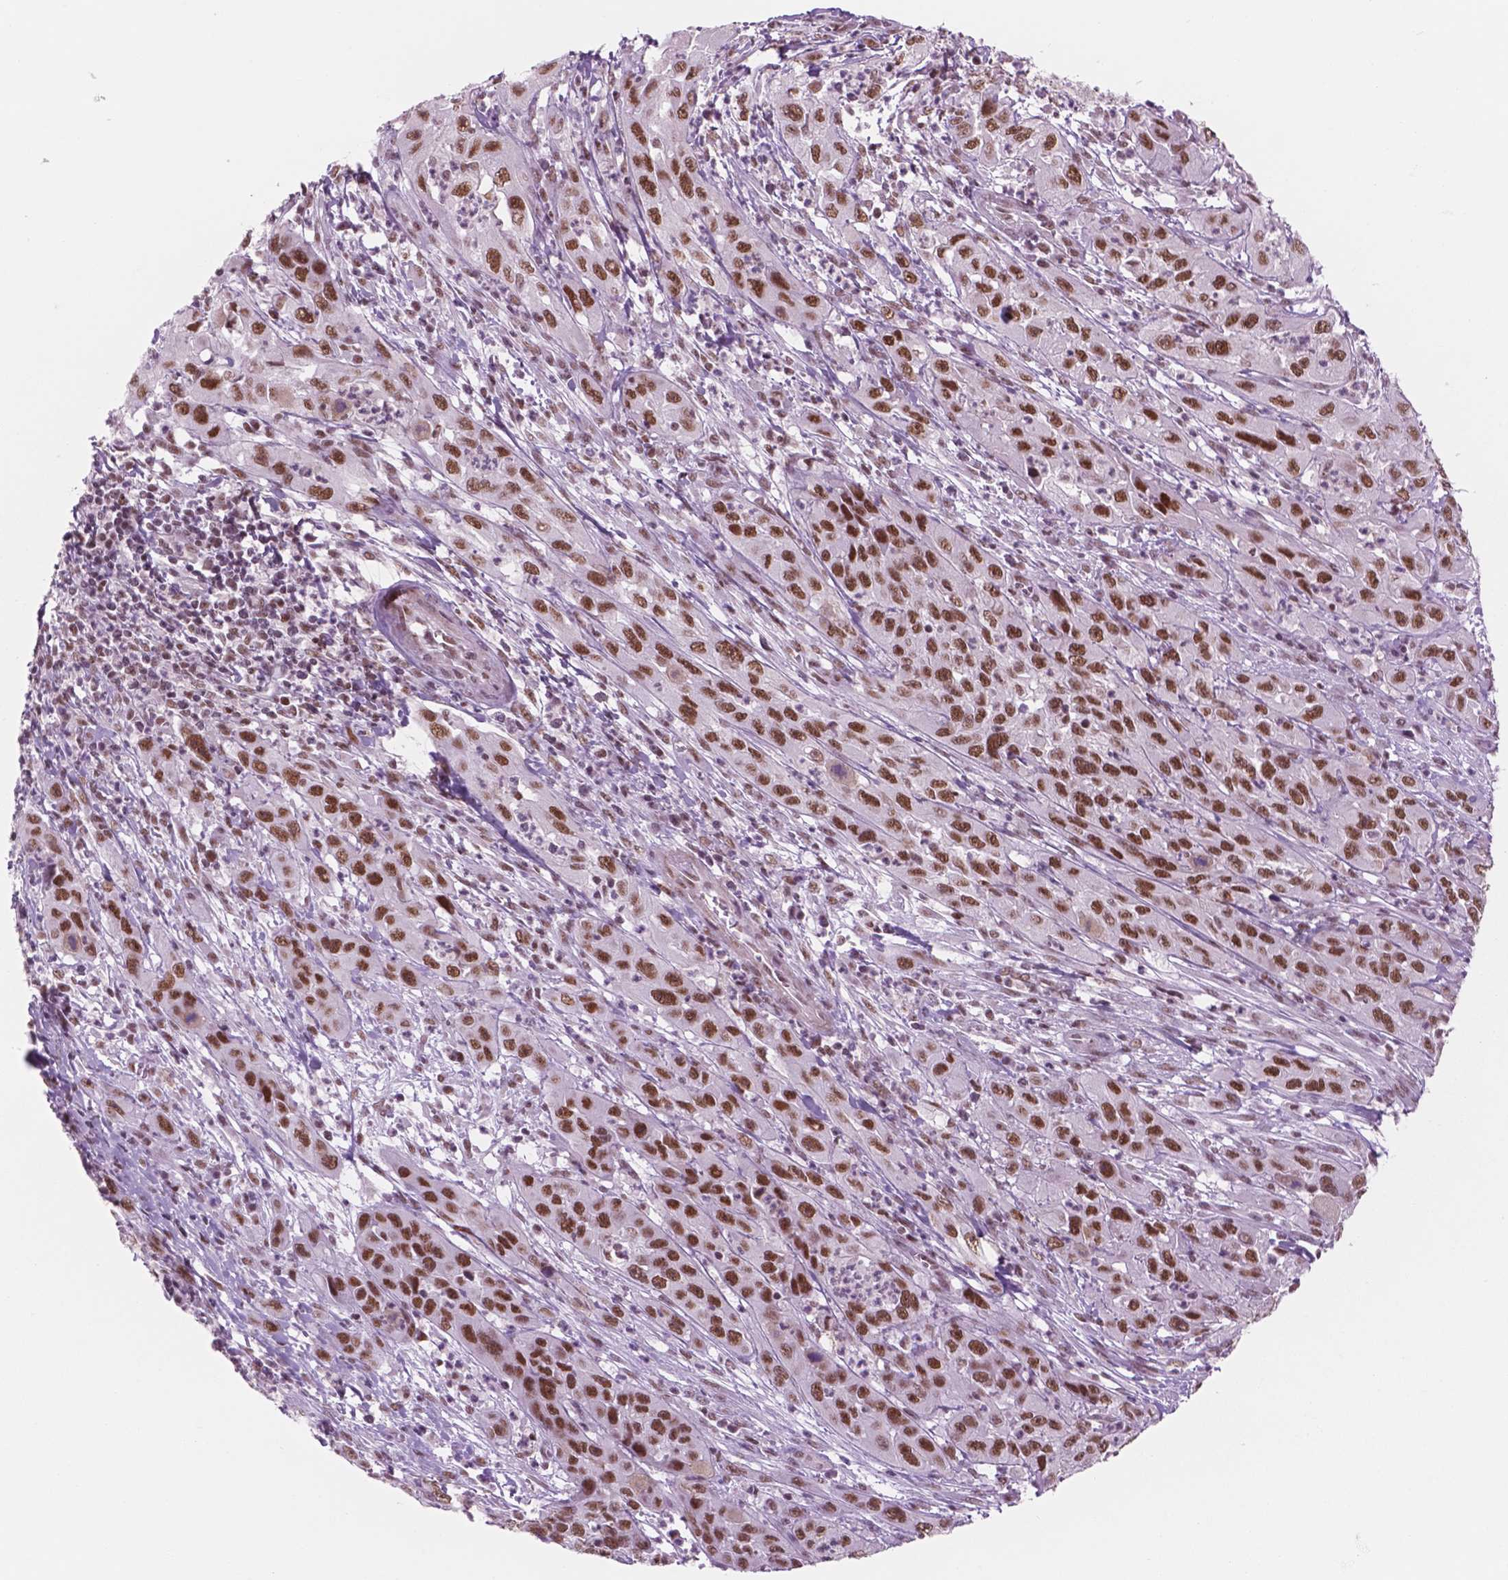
{"staining": {"intensity": "moderate", "quantity": ">75%", "location": "nuclear"}, "tissue": "cervical cancer", "cell_type": "Tumor cells", "image_type": "cancer", "snomed": [{"axis": "morphology", "description": "Squamous cell carcinoma, NOS"}, {"axis": "topography", "description": "Cervix"}], "caption": "Human cervical cancer stained with a protein marker demonstrates moderate staining in tumor cells.", "gene": "CTR9", "patient": {"sex": "female", "age": 32}}